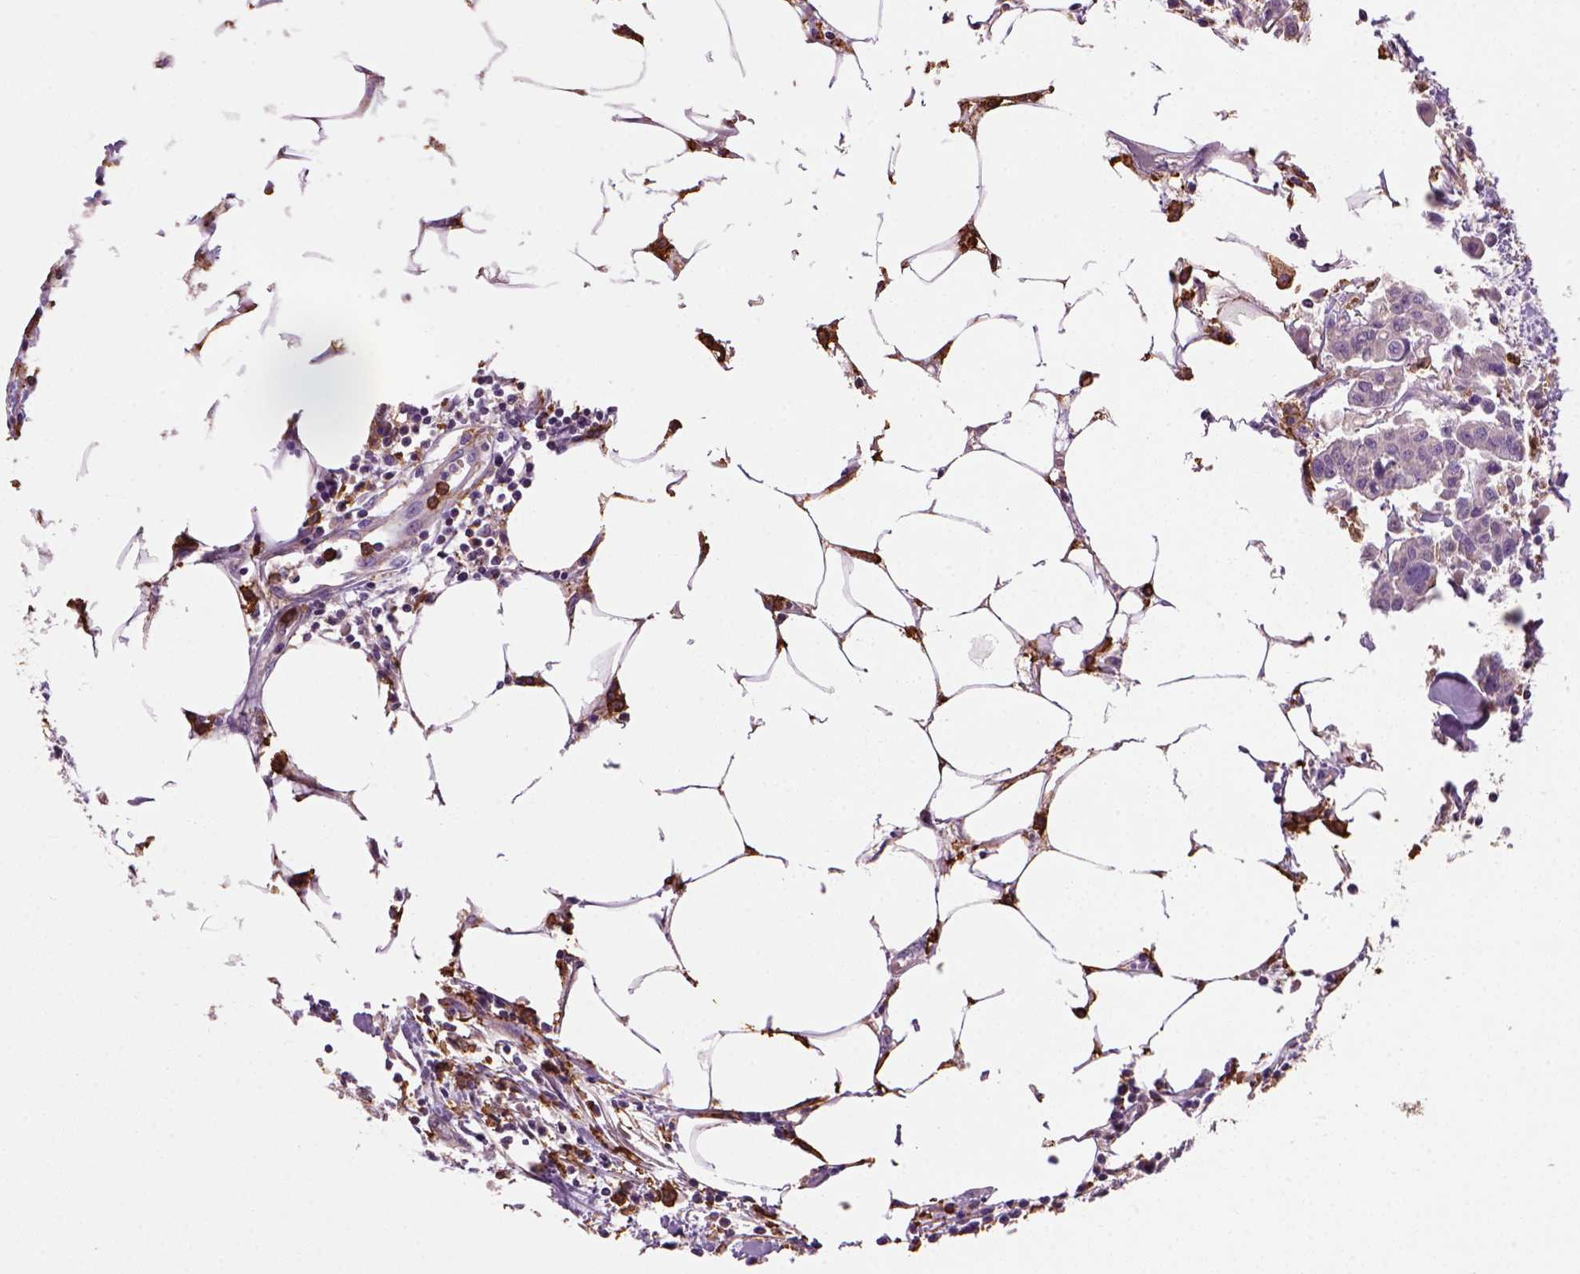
{"staining": {"intensity": "negative", "quantity": "none", "location": "none"}, "tissue": "carcinoid", "cell_type": "Tumor cells", "image_type": "cancer", "snomed": [{"axis": "morphology", "description": "Carcinoid, malignant, NOS"}, {"axis": "topography", "description": "Colon"}], "caption": "Protein analysis of carcinoid (malignant) shows no significant positivity in tumor cells.", "gene": "CD14", "patient": {"sex": "male", "age": 81}}